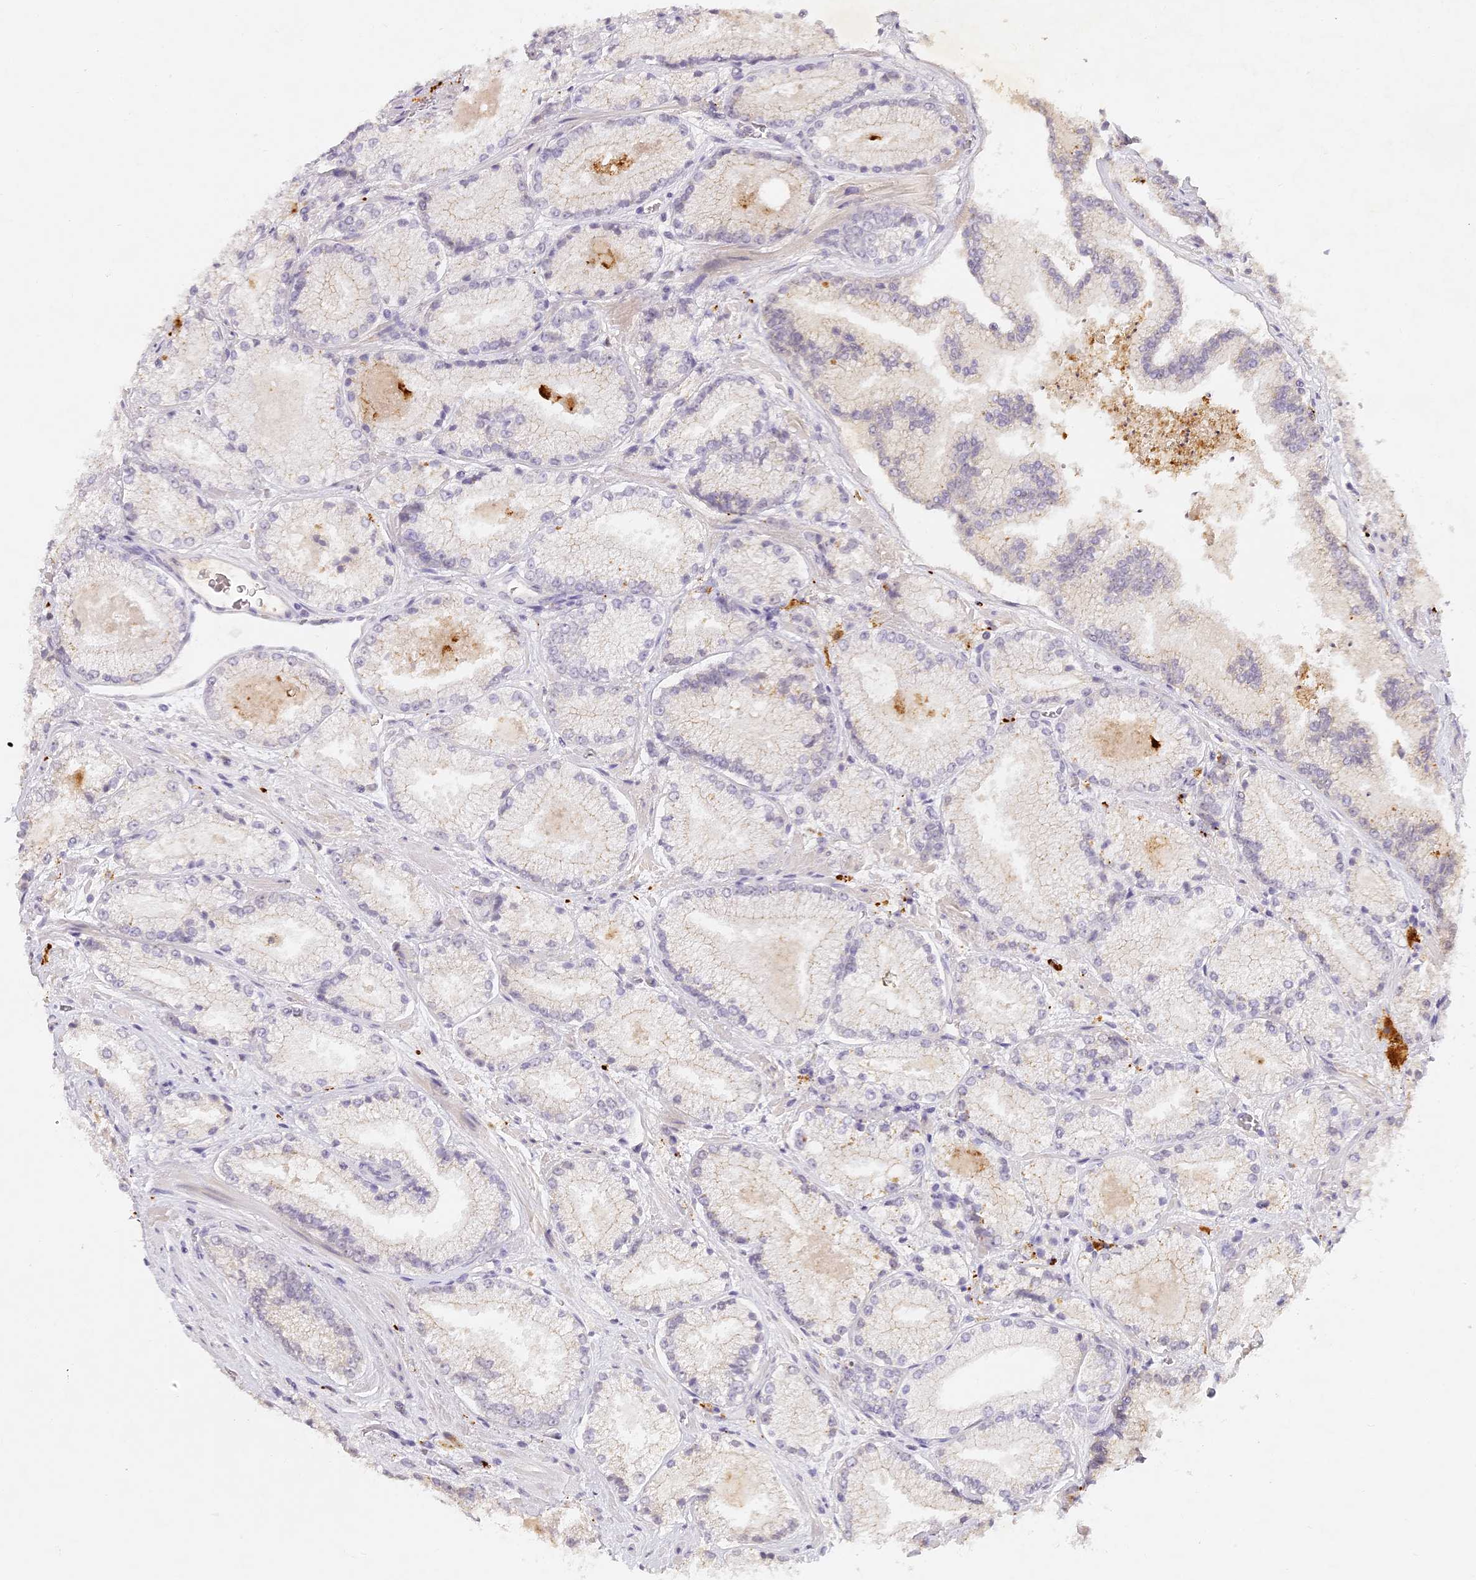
{"staining": {"intensity": "negative", "quantity": "none", "location": "none"}, "tissue": "prostate cancer", "cell_type": "Tumor cells", "image_type": "cancer", "snomed": [{"axis": "morphology", "description": "Adenocarcinoma, High grade"}, {"axis": "topography", "description": "Prostate"}], "caption": "Immunohistochemistry image of human prostate high-grade adenocarcinoma stained for a protein (brown), which displays no staining in tumor cells. (Stains: DAB immunohistochemistry (IHC) with hematoxylin counter stain, Microscopy: brightfield microscopy at high magnification).", "gene": "ELL3", "patient": {"sex": "male", "age": 73}}